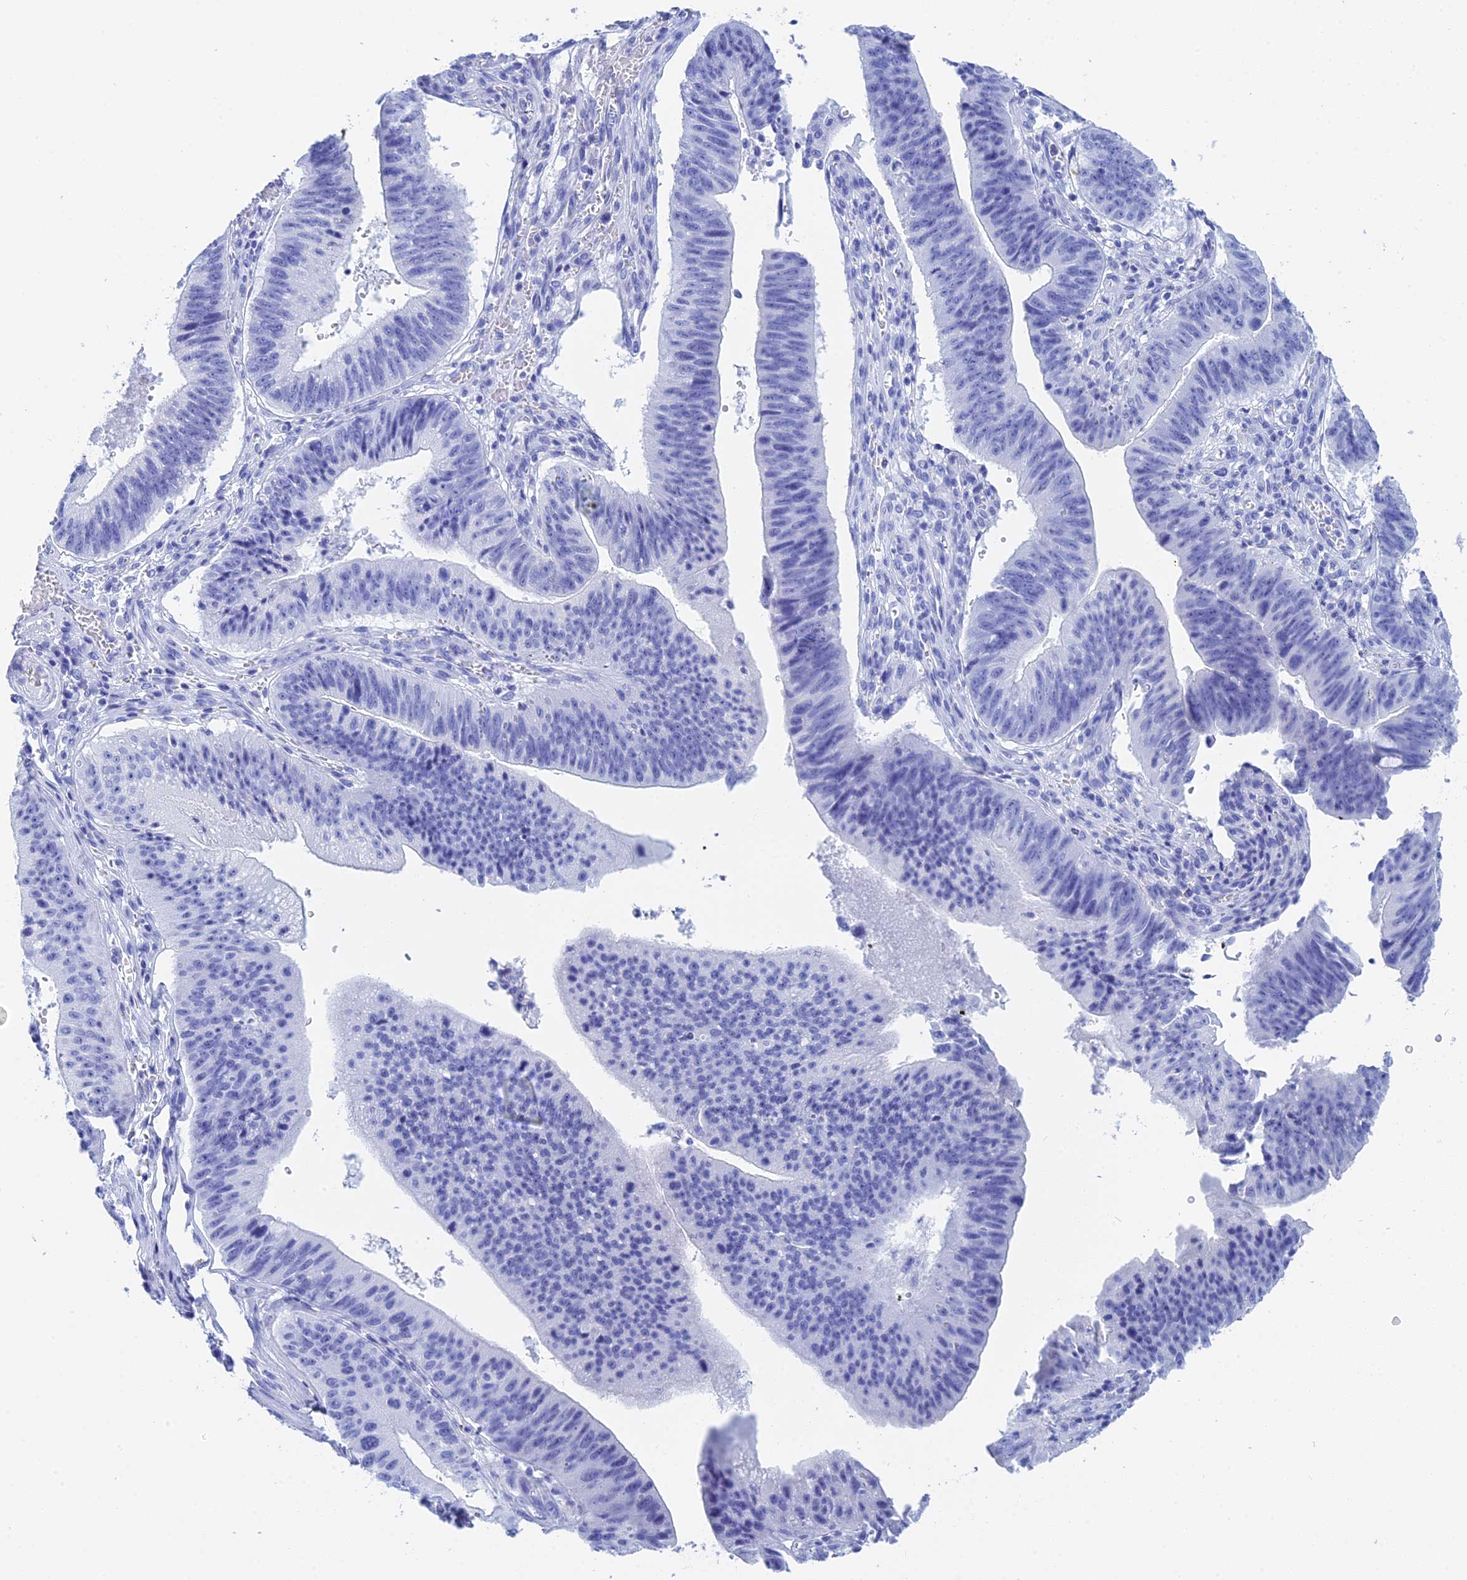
{"staining": {"intensity": "negative", "quantity": "none", "location": "none"}, "tissue": "stomach cancer", "cell_type": "Tumor cells", "image_type": "cancer", "snomed": [{"axis": "morphology", "description": "Adenocarcinoma, NOS"}, {"axis": "topography", "description": "Stomach"}], "caption": "Tumor cells show no significant protein positivity in stomach adenocarcinoma. (DAB immunohistochemistry visualized using brightfield microscopy, high magnification).", "gene": "TEX101", "patient": {"sex": "male", "age": 59}}